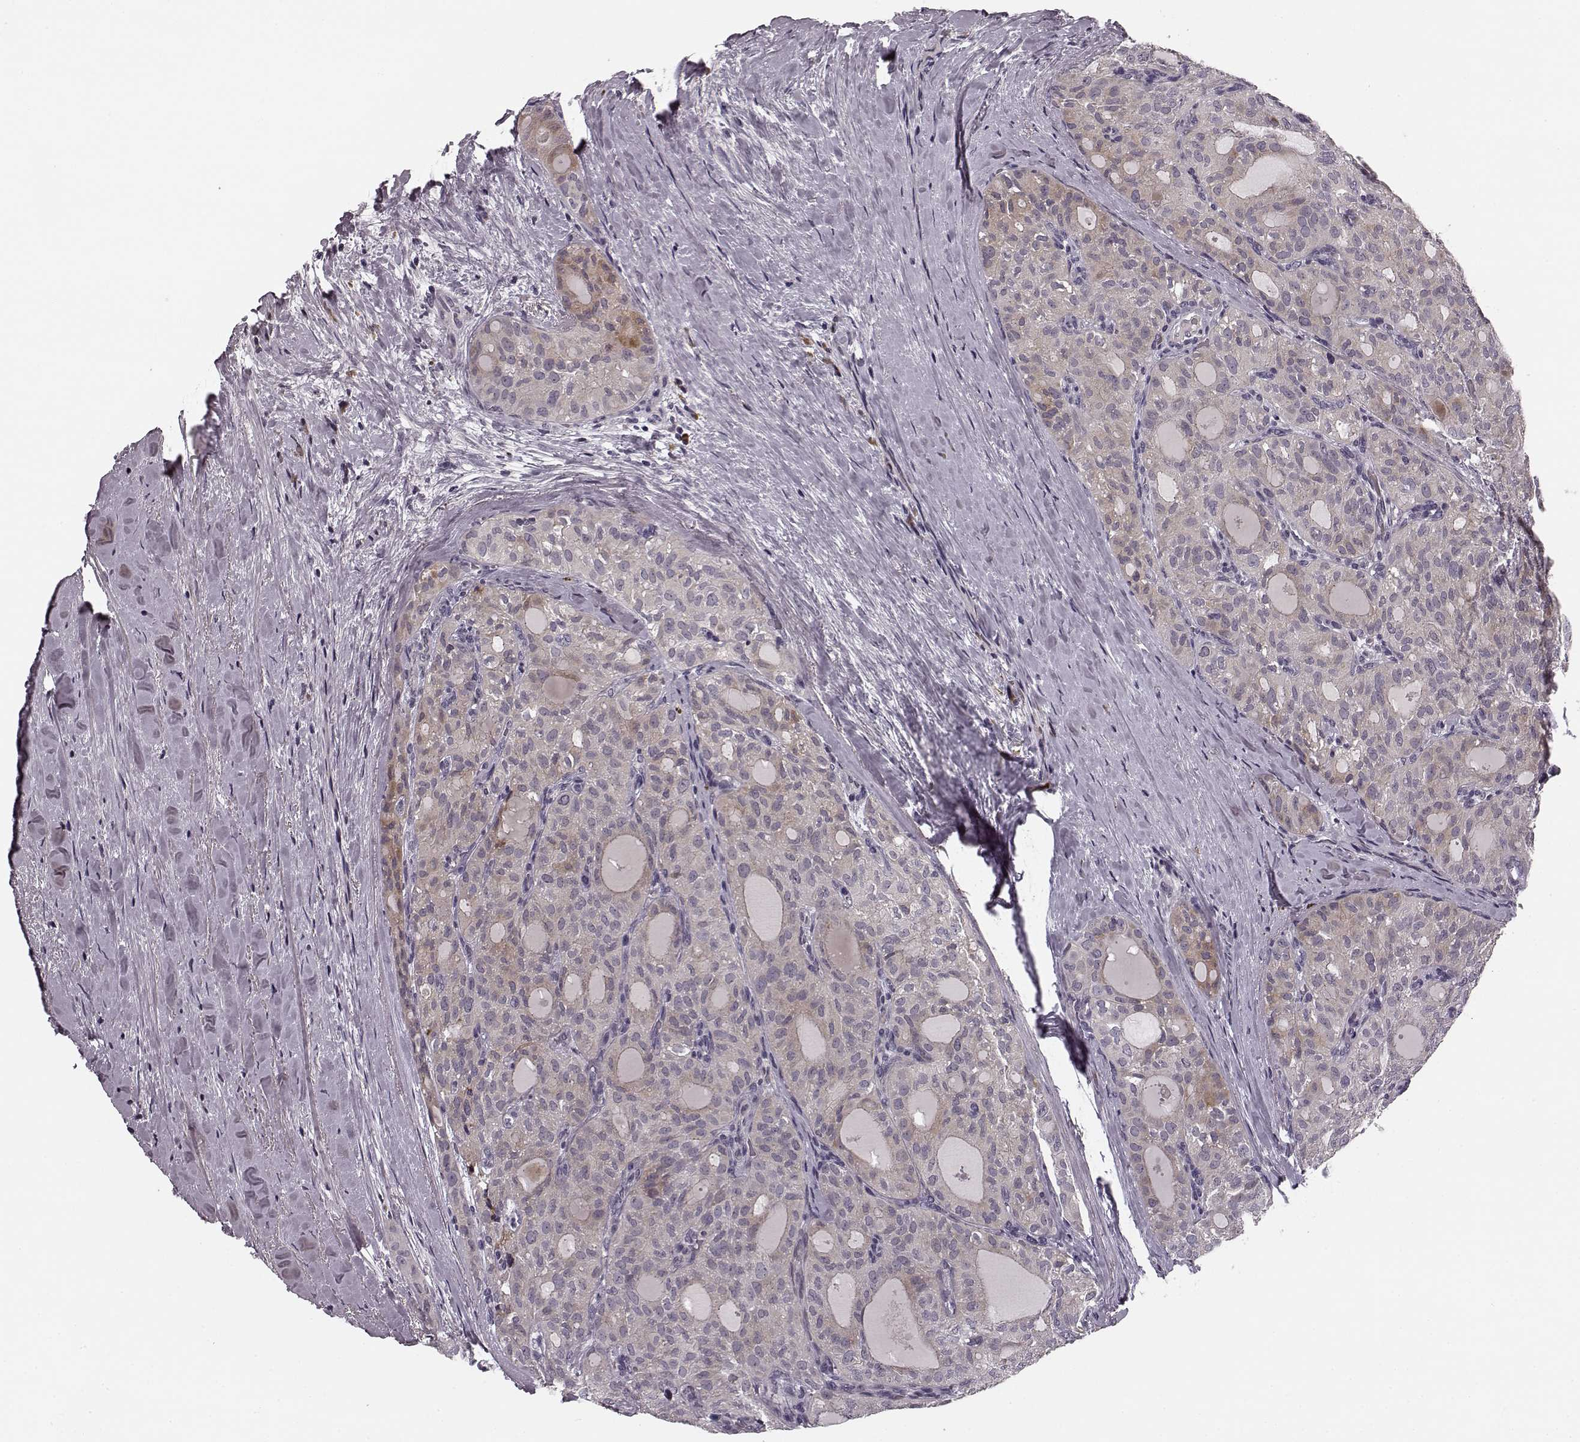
{"staining": {"intensity": "weak", "quantity": "<25%", "location": "cytoplasmic/membranous"}, "tissue": "thyroid cancer", "cell_type": "Tumor cells", "image_type": "cancer", "snomed": [{"axis": "morphology", "description": "Follicular adenoma carcinoma, NOS"}, {"axis": "topography", "description": "Thyroid gland"}], "caption": "IHC image of human thyroid cancer (follicular adenoma carcinoma) stained for a protein (brown), which displays no expression in tumor cells. The staining is performed using DAB (3,3'-diaminobenzidine) brown chromogen with nuclei counter-stained in using hematoxylin.", "gene": "FAM234B", "patient": {"sex": "male", "age": 75}}